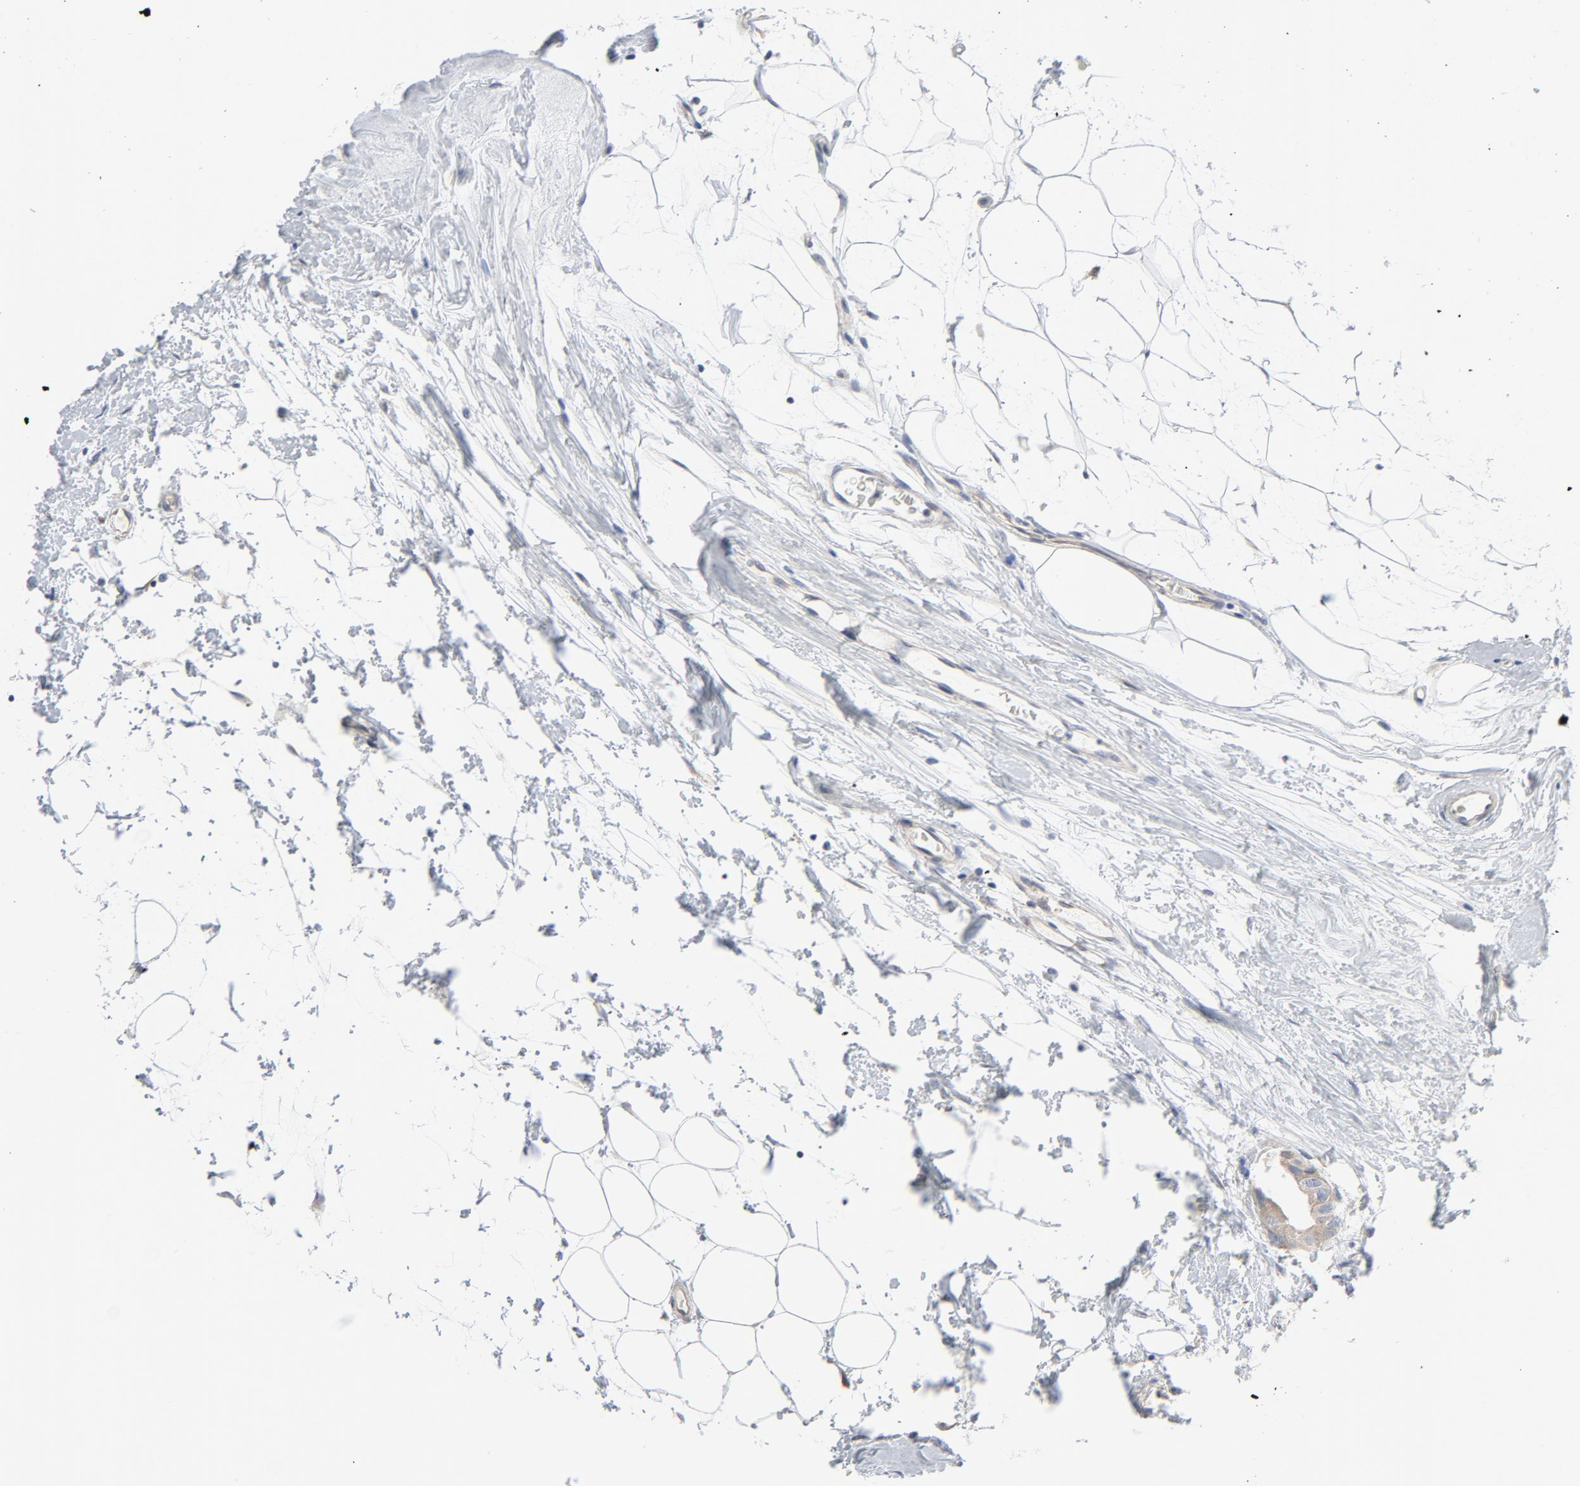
{"staining": {"intensity": "weak", "quantity": ">75%", "location": "cytoplasmic/membranous"}, "tissue": "breast cancer", "cell_type": "Tumor cells", "image_type": "cancer", "snomed": [{"axis": "morphology", "description": "Duct carcinoma"}, {"axis": "topography", "description": "Breast"}], "caption": "The photomicrograph demonstrates immunohistochemical staining of breast cancer (invasive ductal carcinoma). There is weak cytoplasmic/membranous positivity is present in approximately >75% of tumor cells.", "gene": "BAD", "patient": {"sex": "female", "age": 40}}